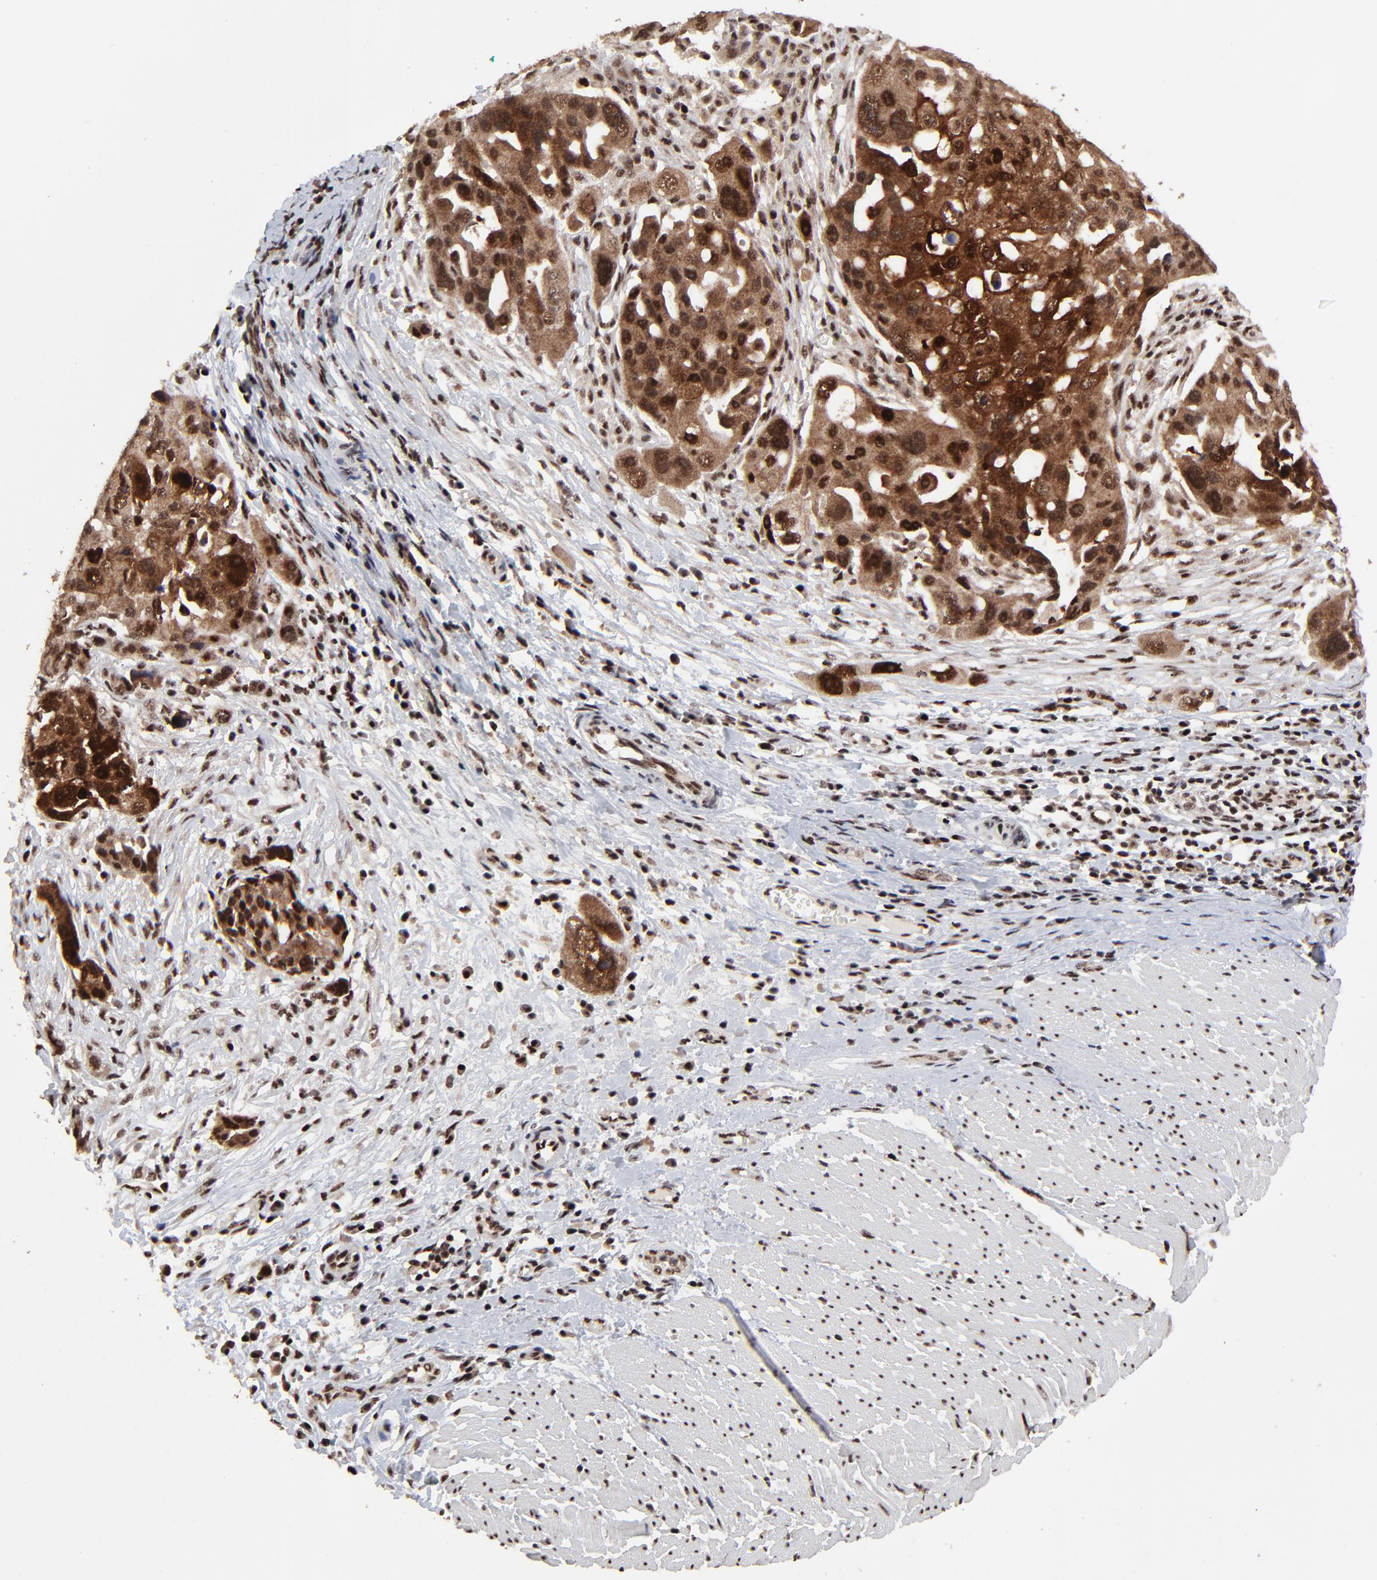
{"staining": {"intensity": "strong", "quantity": ">75%", "location": "cytoplasmic/membranous,nuclear"}, "tissue": "ovarian cancer", "cell_type": "Tumor cells", "image_type": "cancer", "snomed": [{"axis": "morphology", "description": "Carcinoma, endometroid"}, {"axis": "topography", "description": "Ovary"}], "caption": "Ovarian endometroid carcinoma stained for a protein (brown) reveals strong cytoplasmic/membranous and nuclear positive staining in approximately >75% of tumor cells.", "gene": "RBM22", "patient": {"sex": "female", "age": 75}}